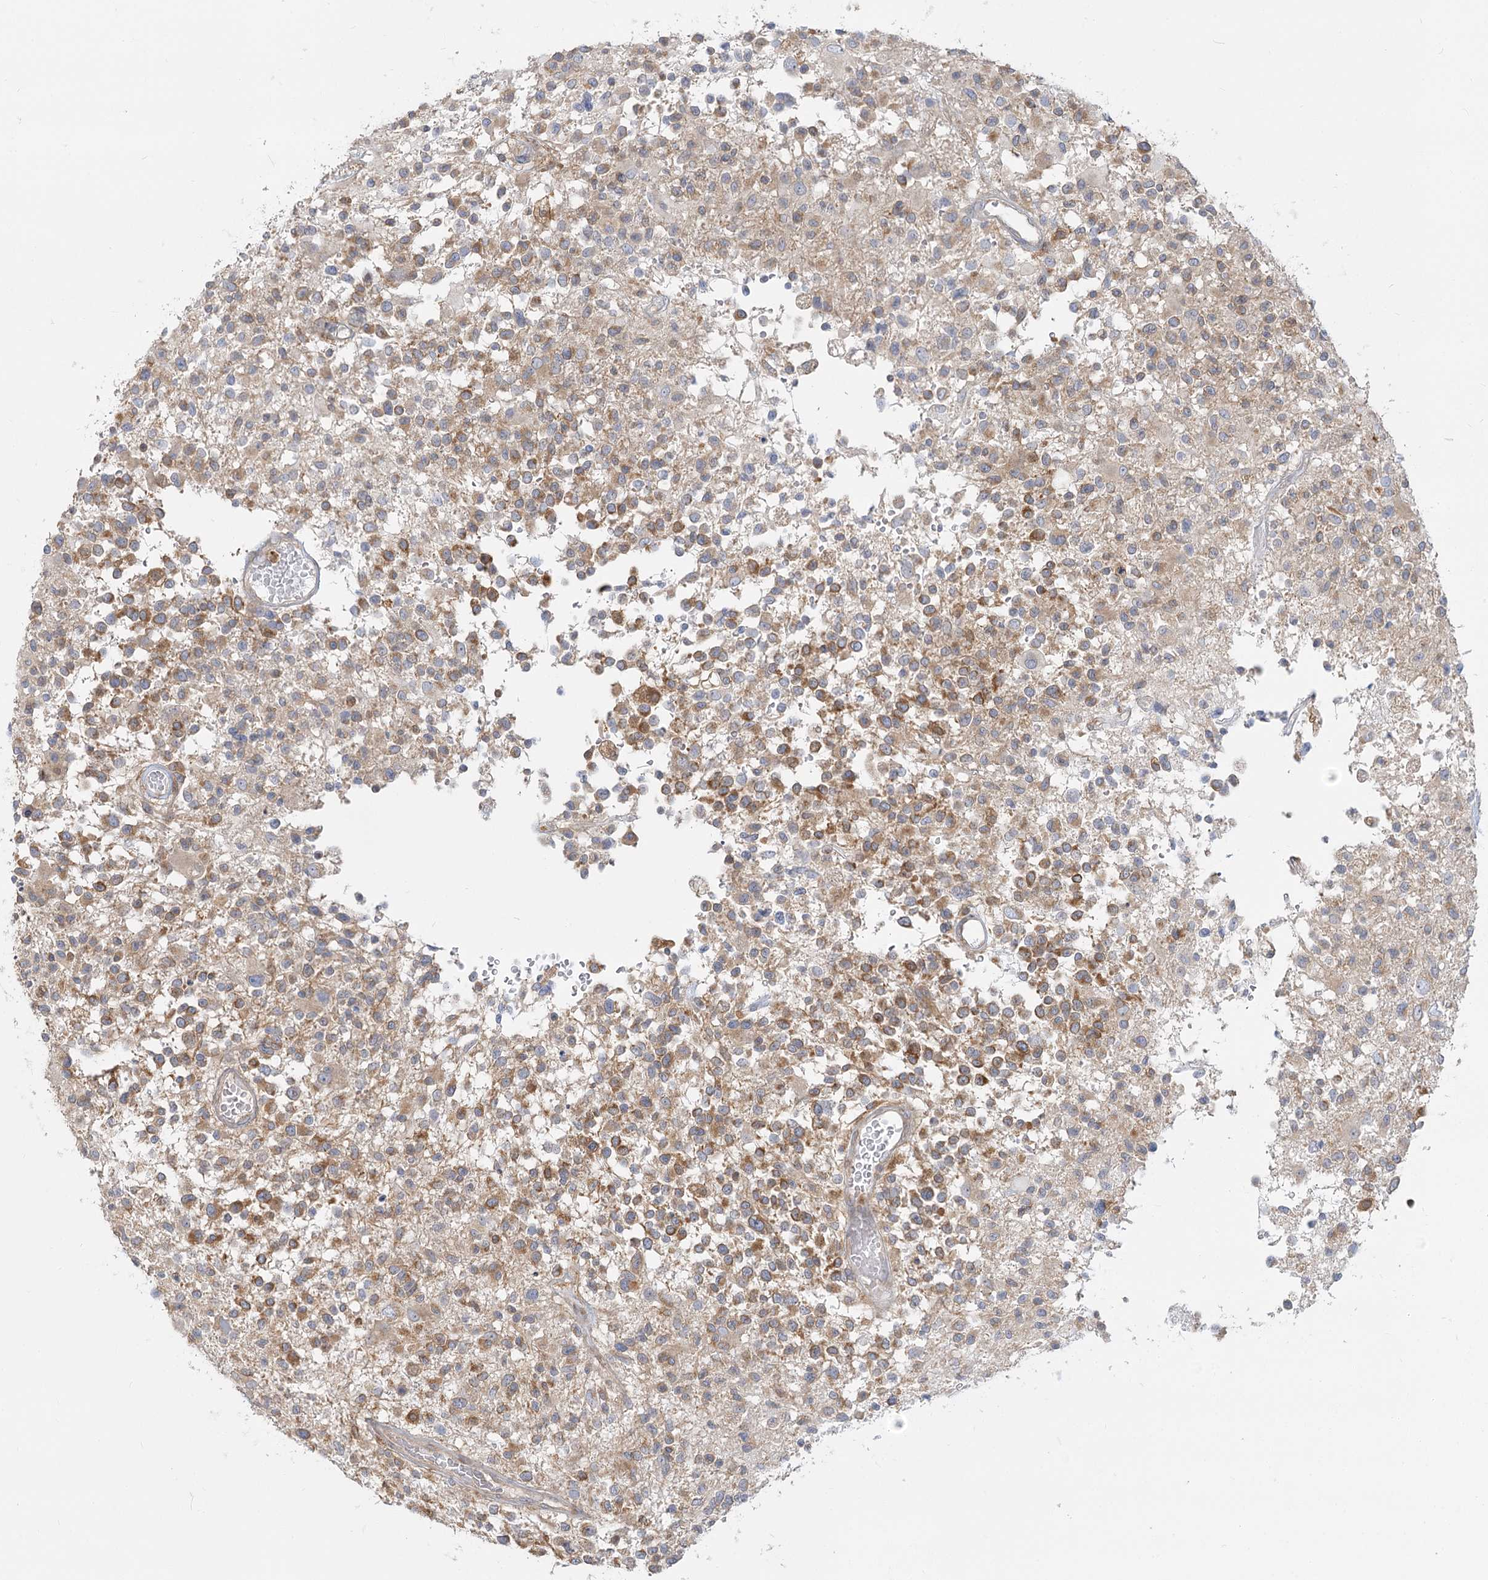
{"staining": {"intensity": "moderate", "quantity": ">75%", "location": "cytoplasmic/membranous"}, "tissue": "glioma", "cell_type": "Tumor cells", "image_type": "cancer", "snomed": [{"axis": "morphology", "description": "Glioma, malignant, High grade"}, {"axis": "morphology", "description": "Glioblastoma, NOS"}, {"axis": "topography", "description": "Brain"}], "caption": "A micrograph of glioma stained for a protein shows moderate cytoplasmic/membranous brown staining in tumor cells. The protein is stained brown, and the nuclei are stained in blue (DAB (3,3'-diaminobenzidine) IHC with brightfield microscopy, high magnification).", "gene": "MTMR3", "patient": {"sex": "male", "age": 60}}